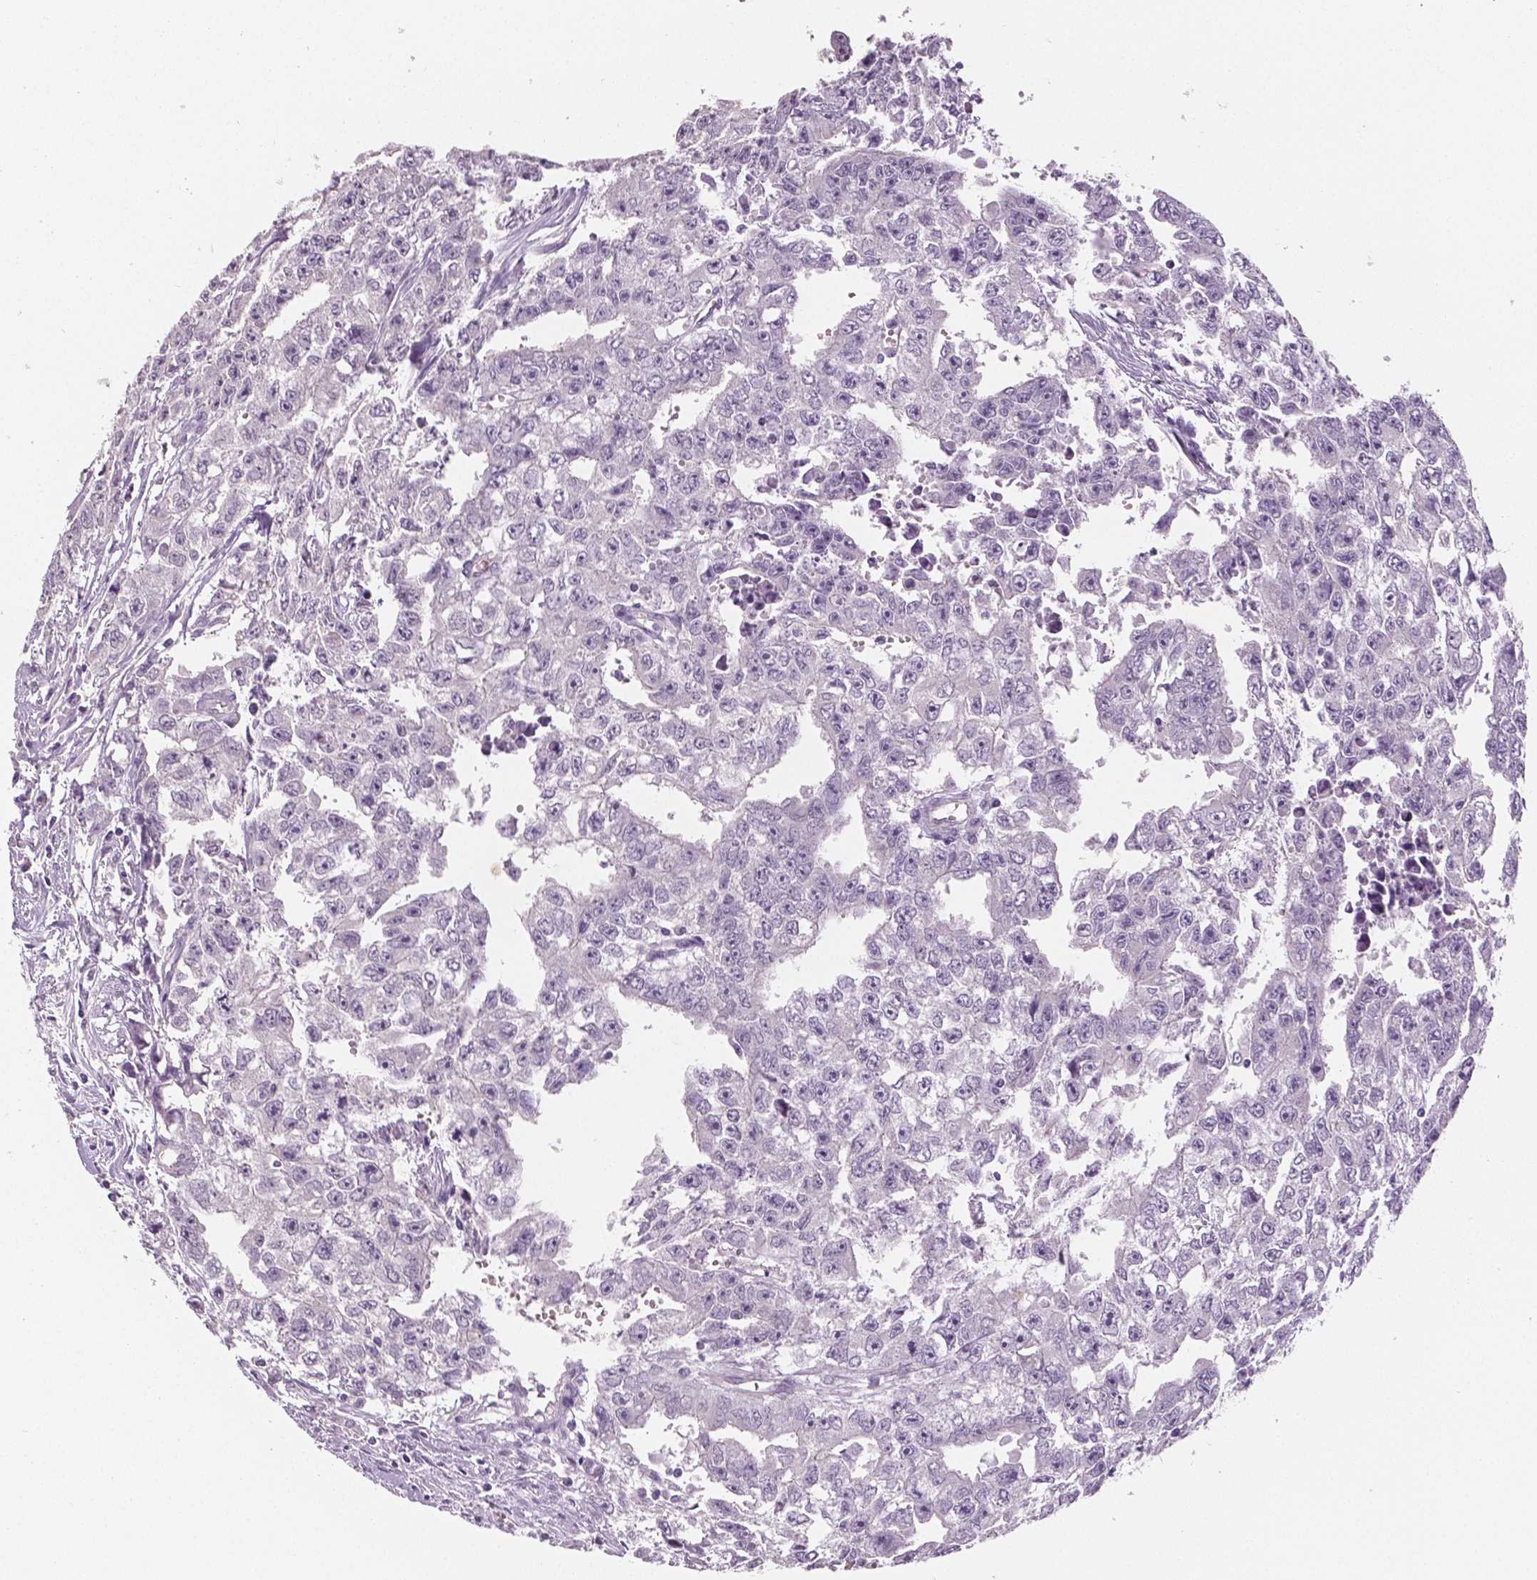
{"staining": {"intensity": "negative", "quantity": "none", "location": "none"}, "tissue": "testis cancer", "cell_type": "Tumor cells", "image_type": "cancer", "snomed": [{"axis": "morphology", "description": "Carcinoma, Embryonal, NOS"}, {"axis": "morphology", "description": "Teratoma, malignant, NOS"}, {"axis": "topography", "description": "Testis"}], "caption": "The photomicrograph shows no staining of tumor cells in testis cancer.", "gene": "TSPAN7", "patient": {"sex": "male", "age": 24}}